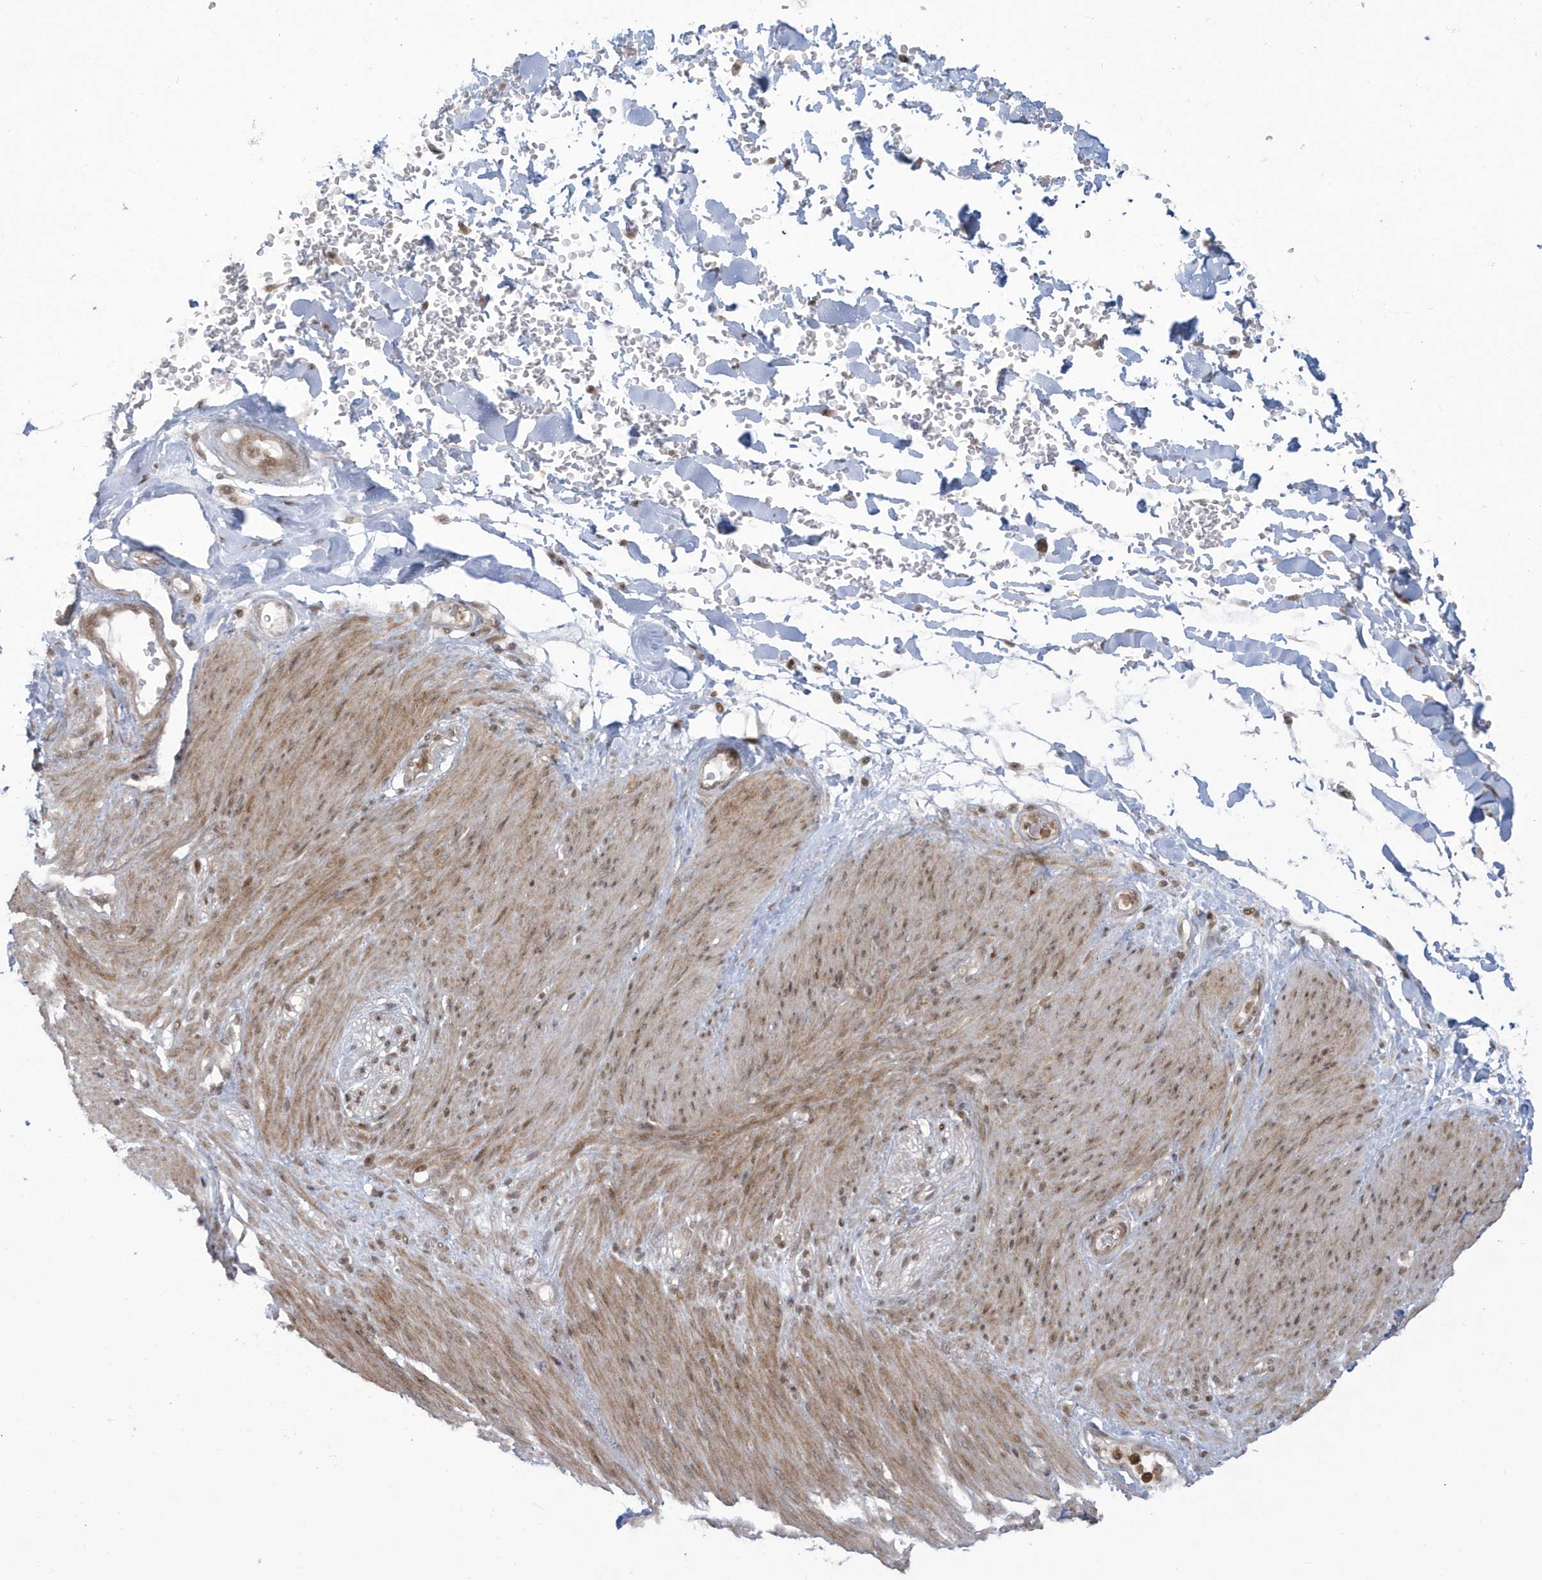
{"staining": {"intensity": "moderate", "quantity": ">75%", "location": "nuclear"}, "tissue": "adipose tissue", "cell_type": "Adipocytes", "image_type": "normal", "snomed": [{"axis": "morphology", "description": "Normal tissue, NOS"}, {"axis": "topography", "description": "Colon"}, {"axis": "topography", "description": "Peripheral nerve tissue"}], "caption": "This is a photomicrograph of immunohistochemistry (IHC) staining of benign adipose tissue, which shows moderate expression in the nuclear of adipocytes.", "gene": "C1orf52", "patient": {"sex": "female", "age": 61}}